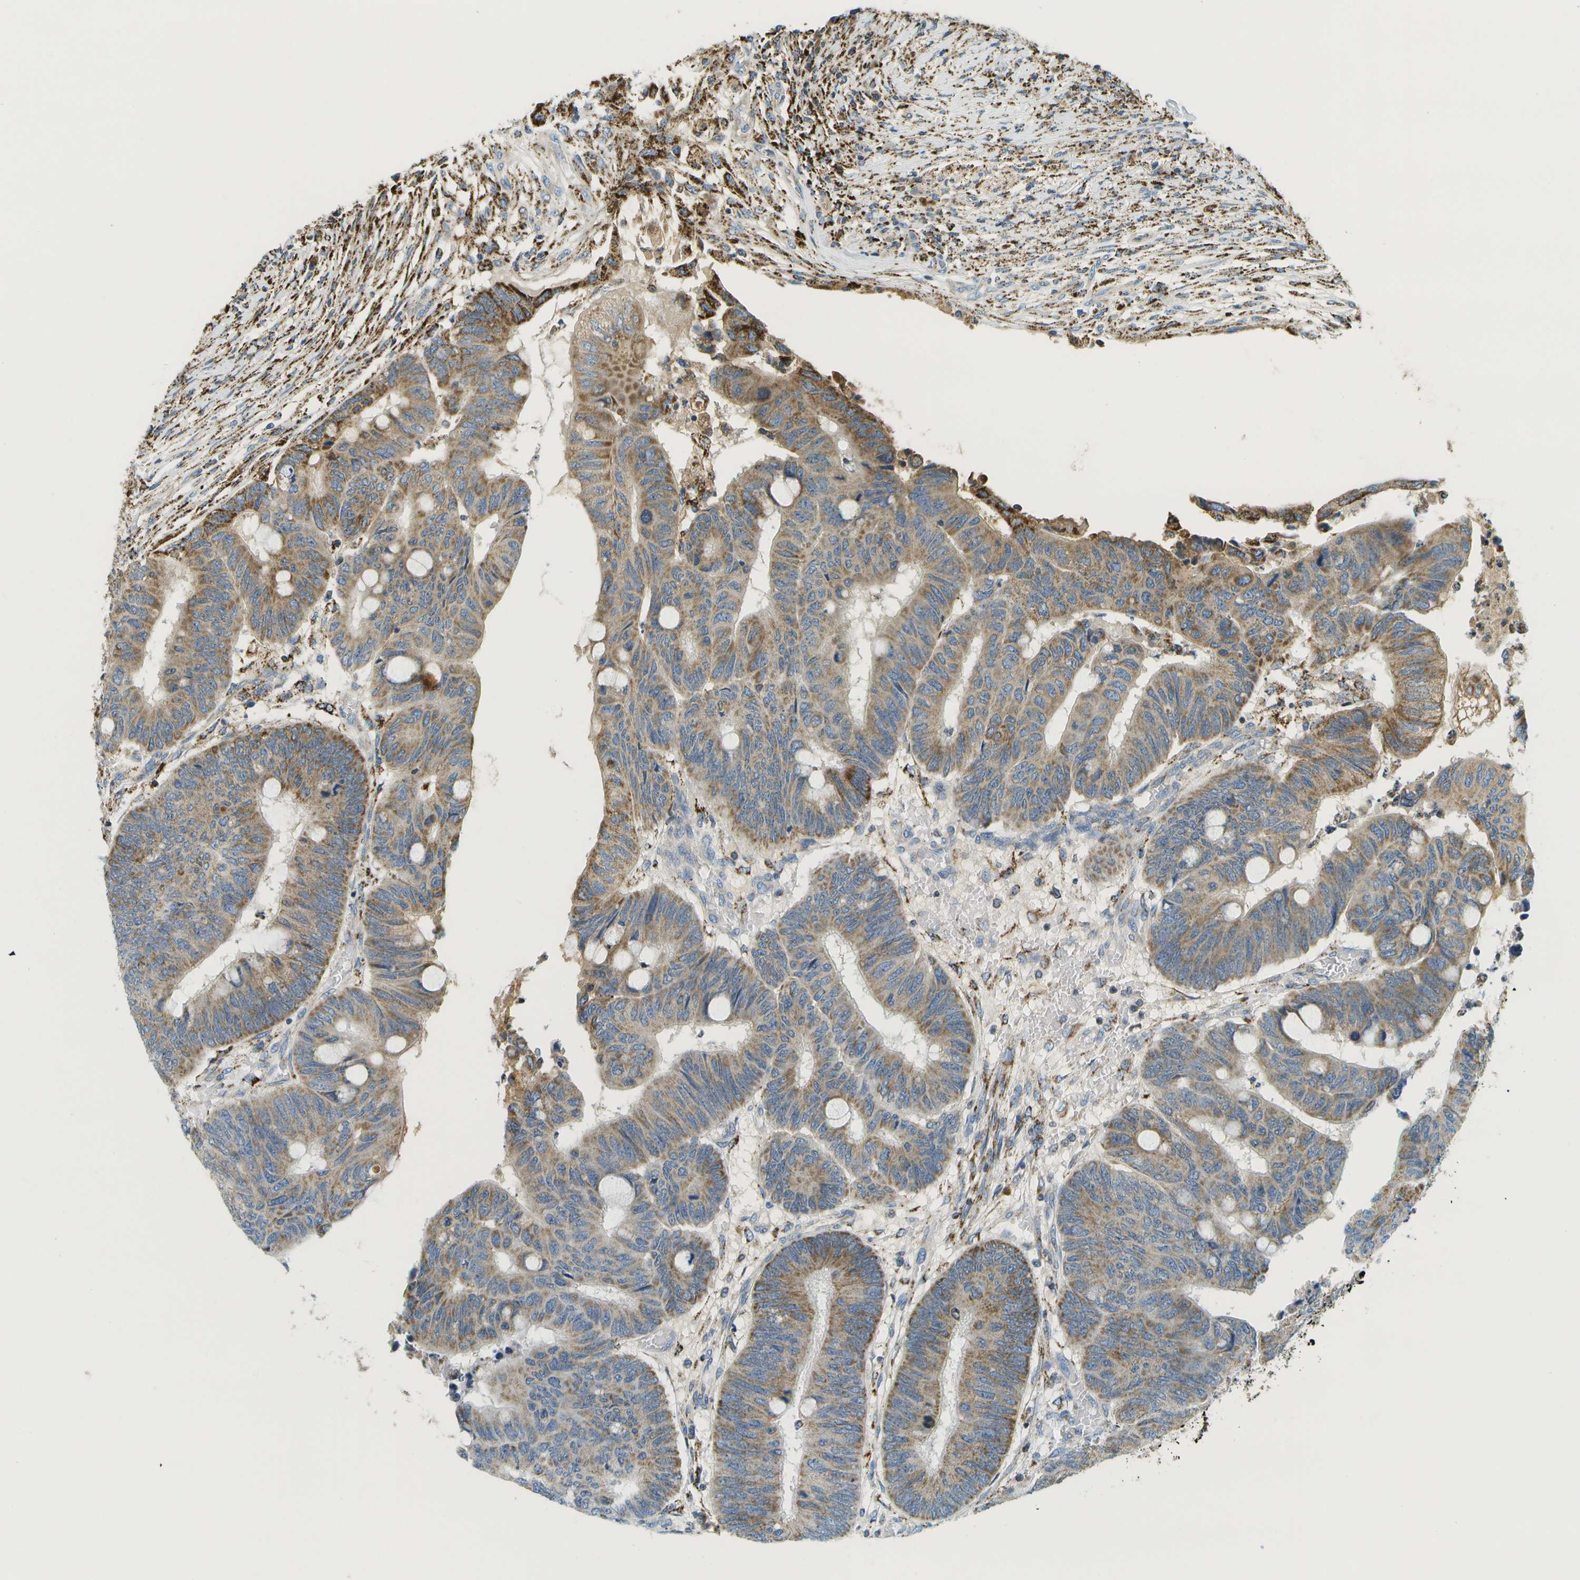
{"staining": {"intensity": "moderate", "quantity": ">75%", "location": "cytoplasmic/membranous"}, "tissue": "colorectal cancer", "cell_type": "Tumor cells", "image_type": "cancer", "snomed": [{"axis": "morphology", "description": "Normal tissue, NOS"}, {"axis": "morphology", "description": "Adenocarcinoma, NOS"}, {"axis": "topography", "description": "Rectum"}, {"axis": "topography", "description": "Peripheral nerve tissue"}], "caption": "This is an image of immunohistochemistry (IHC) staining of colorectal cancer, which shows moderate staining in the cytoplasmic/membranous of tumor cells.", "gene": "HLCS", "patient": {"sex": "male", "age": 92}}